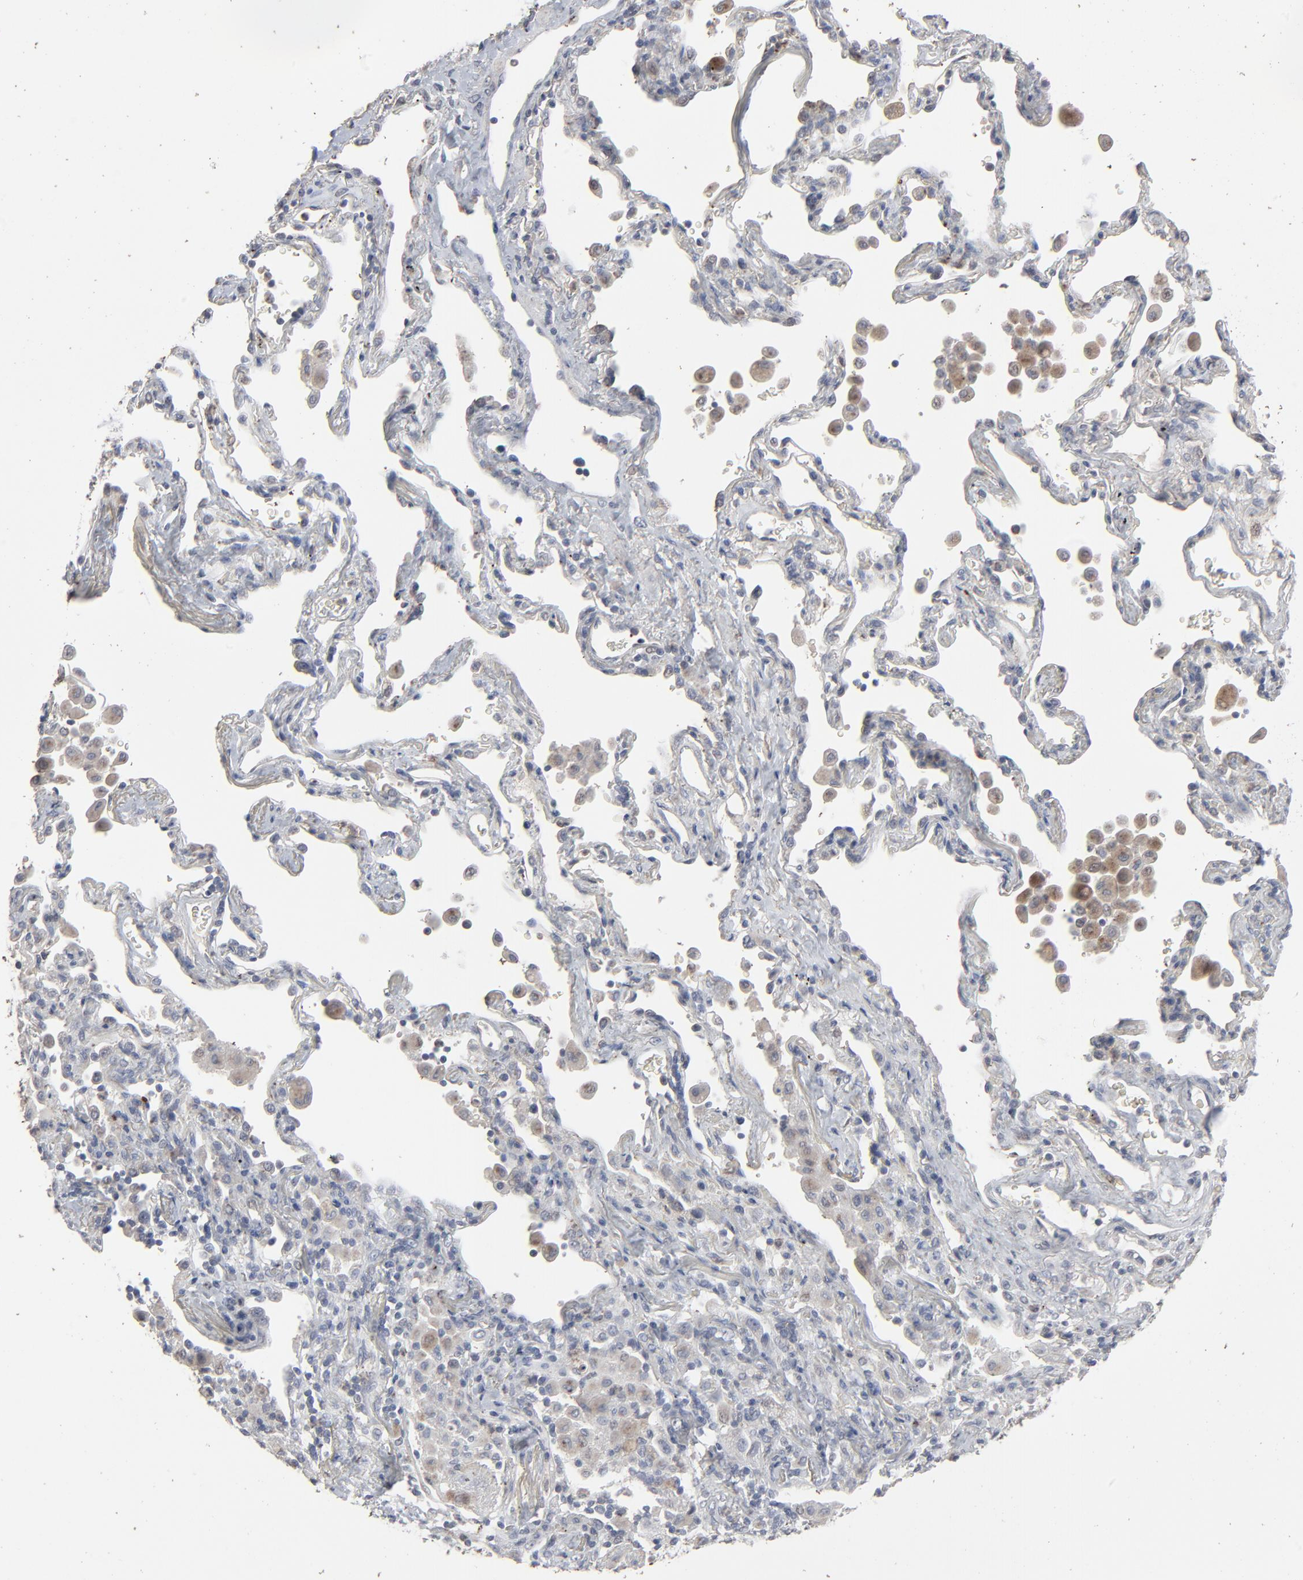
{"staining": {"intensity": "weak", "quantity": "<25%", "location": "cytoplasmic/membranous"}, "tissue": "lung cancer", "cell_type": "Tumor cells", "image_type": "cancer", "snomed": [{"axis": "morphology", "description": "Squamous cell carcinoma, NOS"}, {"axis": "topography", "description": "Lung"}], "caption": "Immunohistochemistry photomicrograph of human lung squamous cell carcinoma stained for a protein (brown), which reveals no positivity in tumor cells. (Brightfield microscopy of DAB (3,3'-diaminobenzidine) IHC at high magnification).", "gene": "JAM3", "patient": {"sex": "female", "age": 67}}